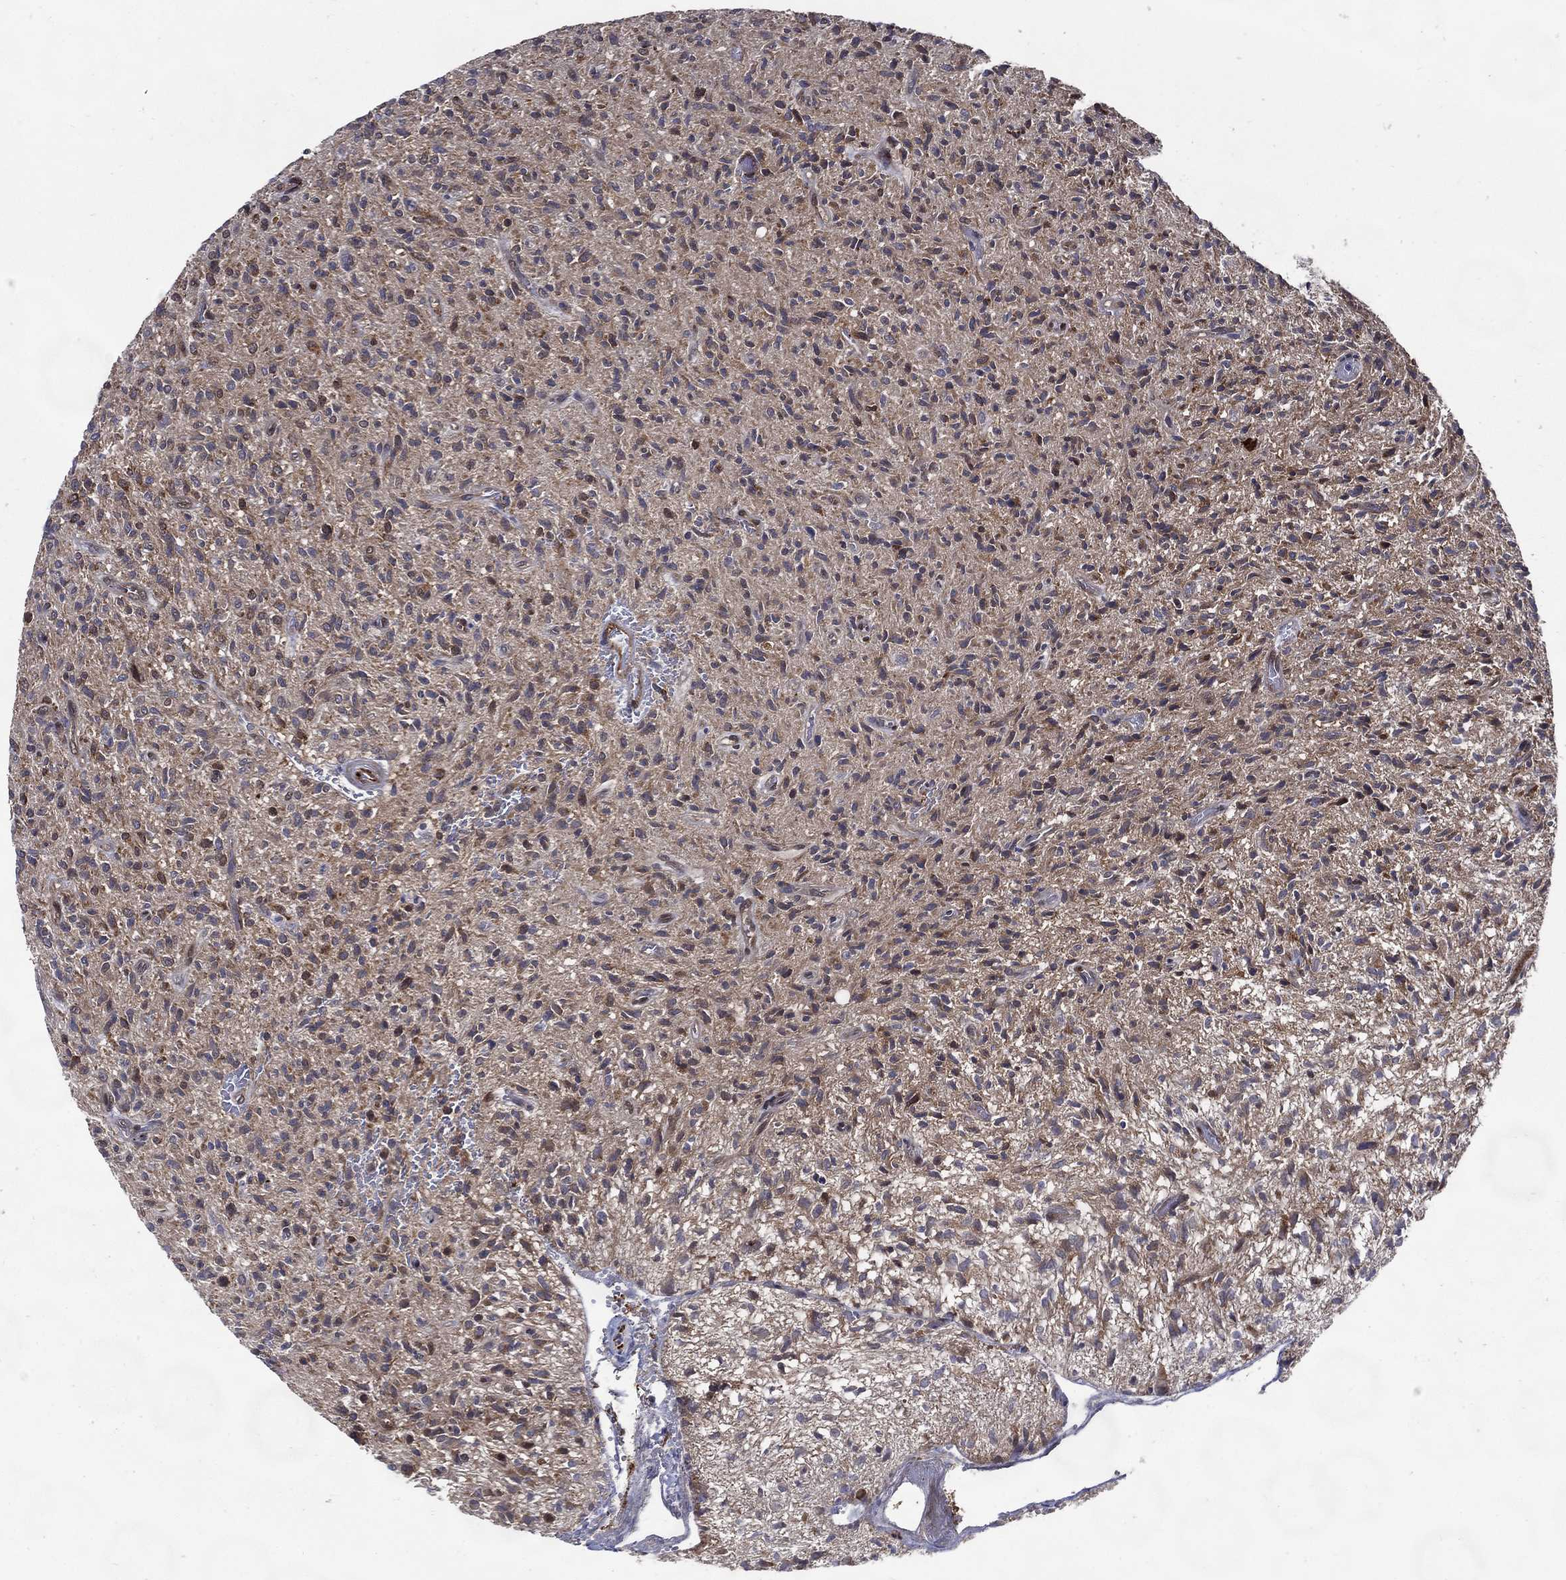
{"staining": {"intensity": "negative", "quantity": "none", "location": "none"}, "tissue": "glioma", "cell_type": "Tumor cells", "image_type": "cancer", "snomed": [{"axis": "morphology", "description": "Glioma, malignant, High grade"}, {"axis": "topography", "description": "Brain"}], "caption": "DAB immunohistochemical staining of malignant high-grade glioma demonstrates no significant positivity in tumor cells.", "gene": "ARHGAP11A", "patient": {"sex": "male", "age": 64}}